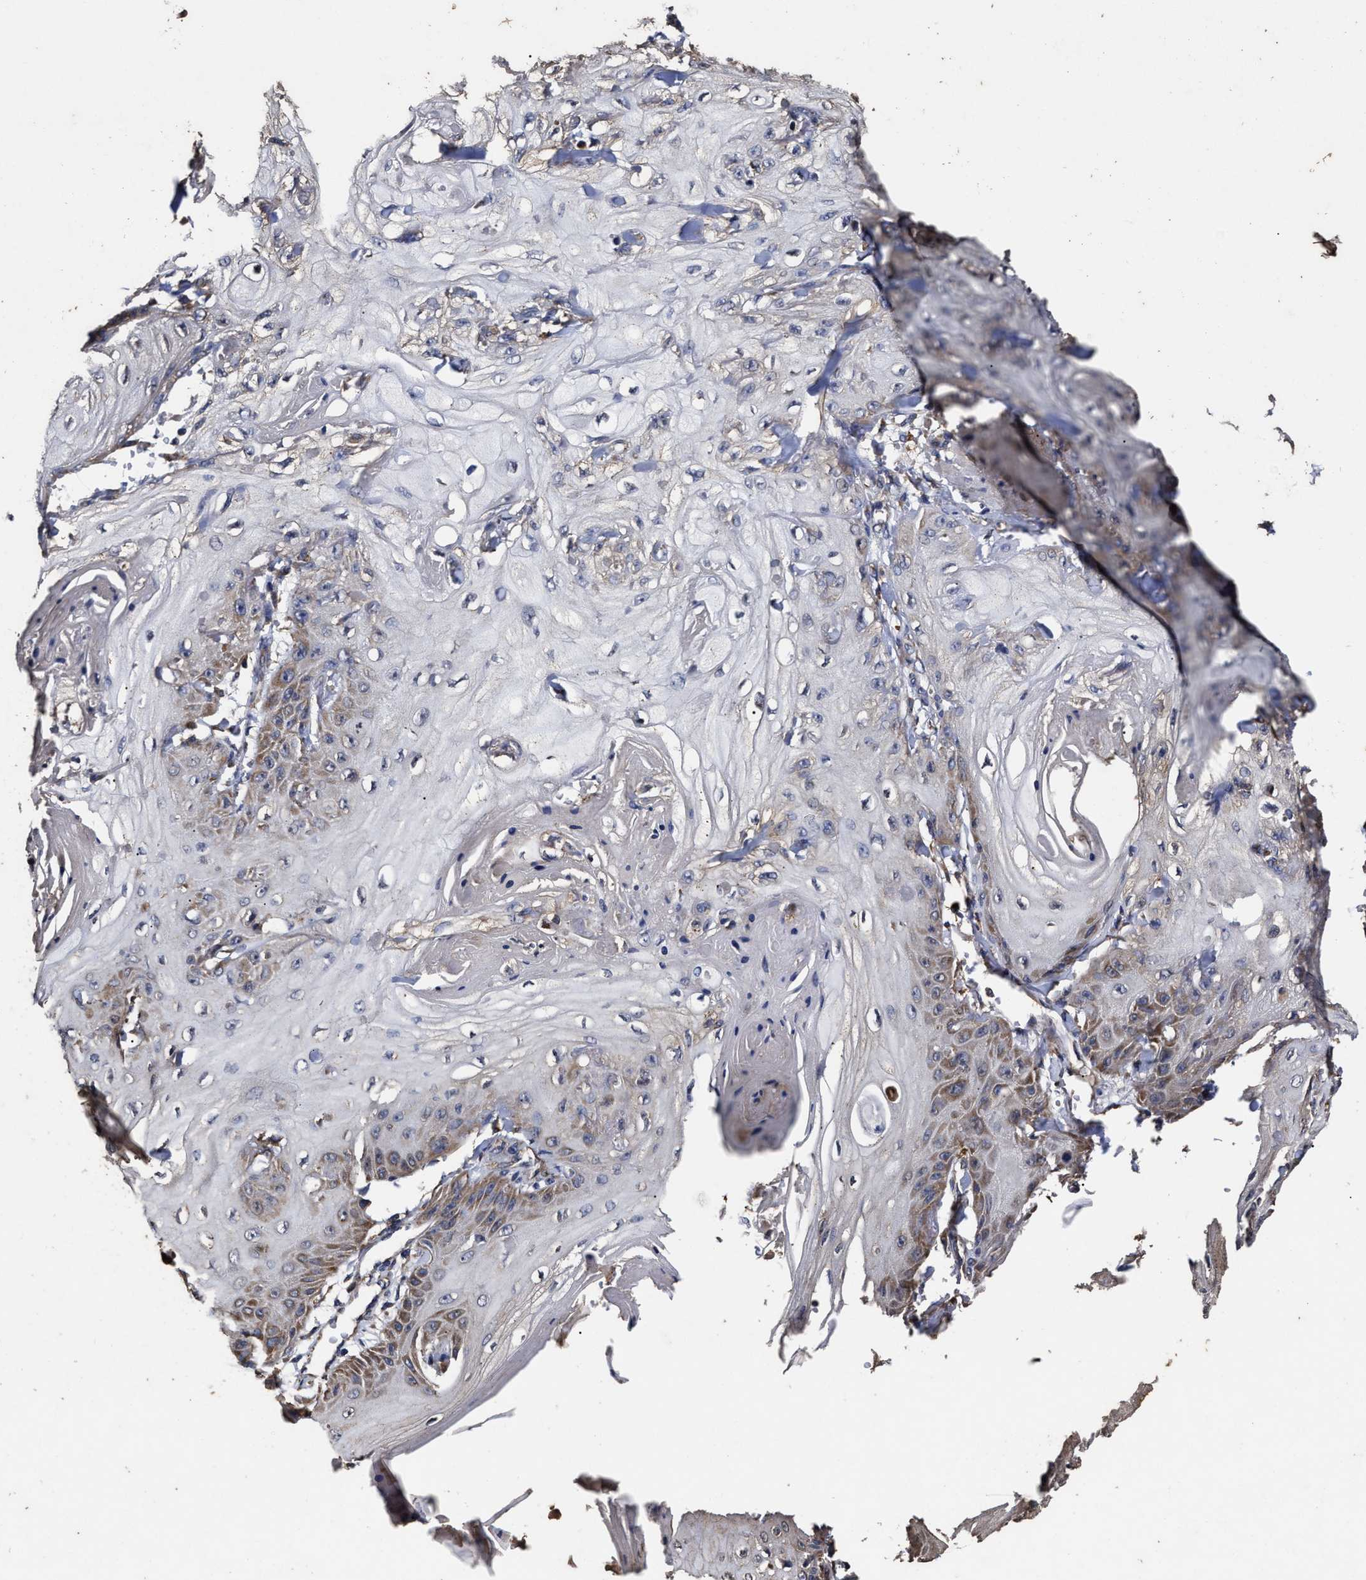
{"staining": {"intensity": "moderate", "quantity": "<25%", "location": "cytoplasmic/membranous"}, "tissue": "skin cancer", "cell_type": "Tumor cells", "image_type": "cancer", "snomed": [{"axis": "morphology", "description": "Squamous cell carcinoma, NOS"}, {"axis": "topography", "description": "Skin"}], "caption": "Skin squamous cell carcinoma stained with immunohistochemistry (IHC) shows moderate cytoplasmic/membranous expression in about <25% of tumor cells. The staining was performed using DAB to visualize the protein expression in brown, while the nuclei were stained in blue with hematoxylin (Magnification: 20x).", "gene": "PPM1K", "patient": {"sex": "male", "age": 74}}